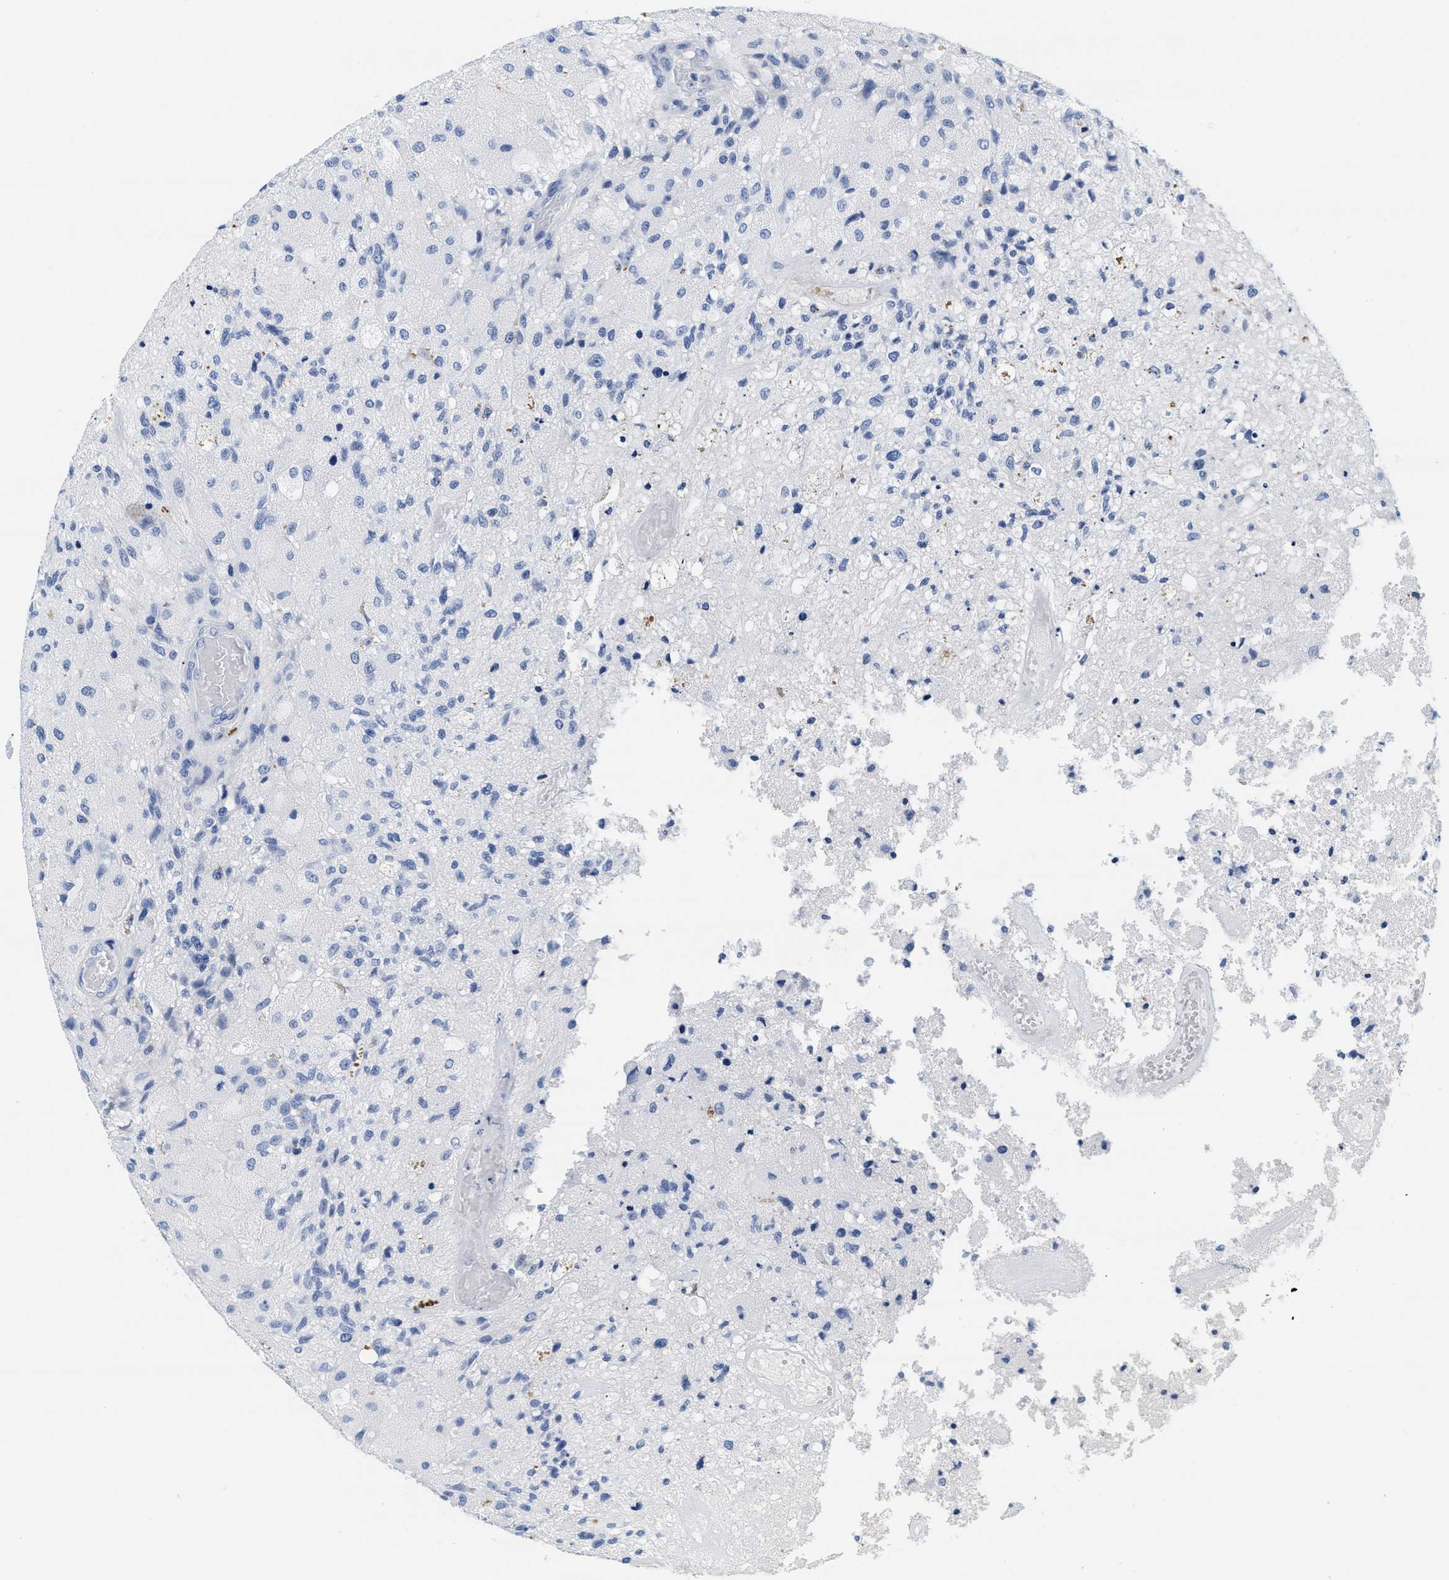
{"staining": {"intensity": "negative", "quantity": "none", "location": "none"}, "tissue": "glioma", "cell_type": "Tumor cells", "image_type": "cancer", "snomed": [{"axis": "morphology", "description": "Normal tissue, NOS"}, {"axis": "morphology", "description": "Glioma, malignant, High grade"}, {"axis": "topography", "description": "Cerebral cortex"}], "caption": "Human malignant glioma (high-grade) stained for a protein using IHC reveals no positivity in tumor cells.", "gene": "TTC3", "patient": {"sex": "male", "age": 77}}